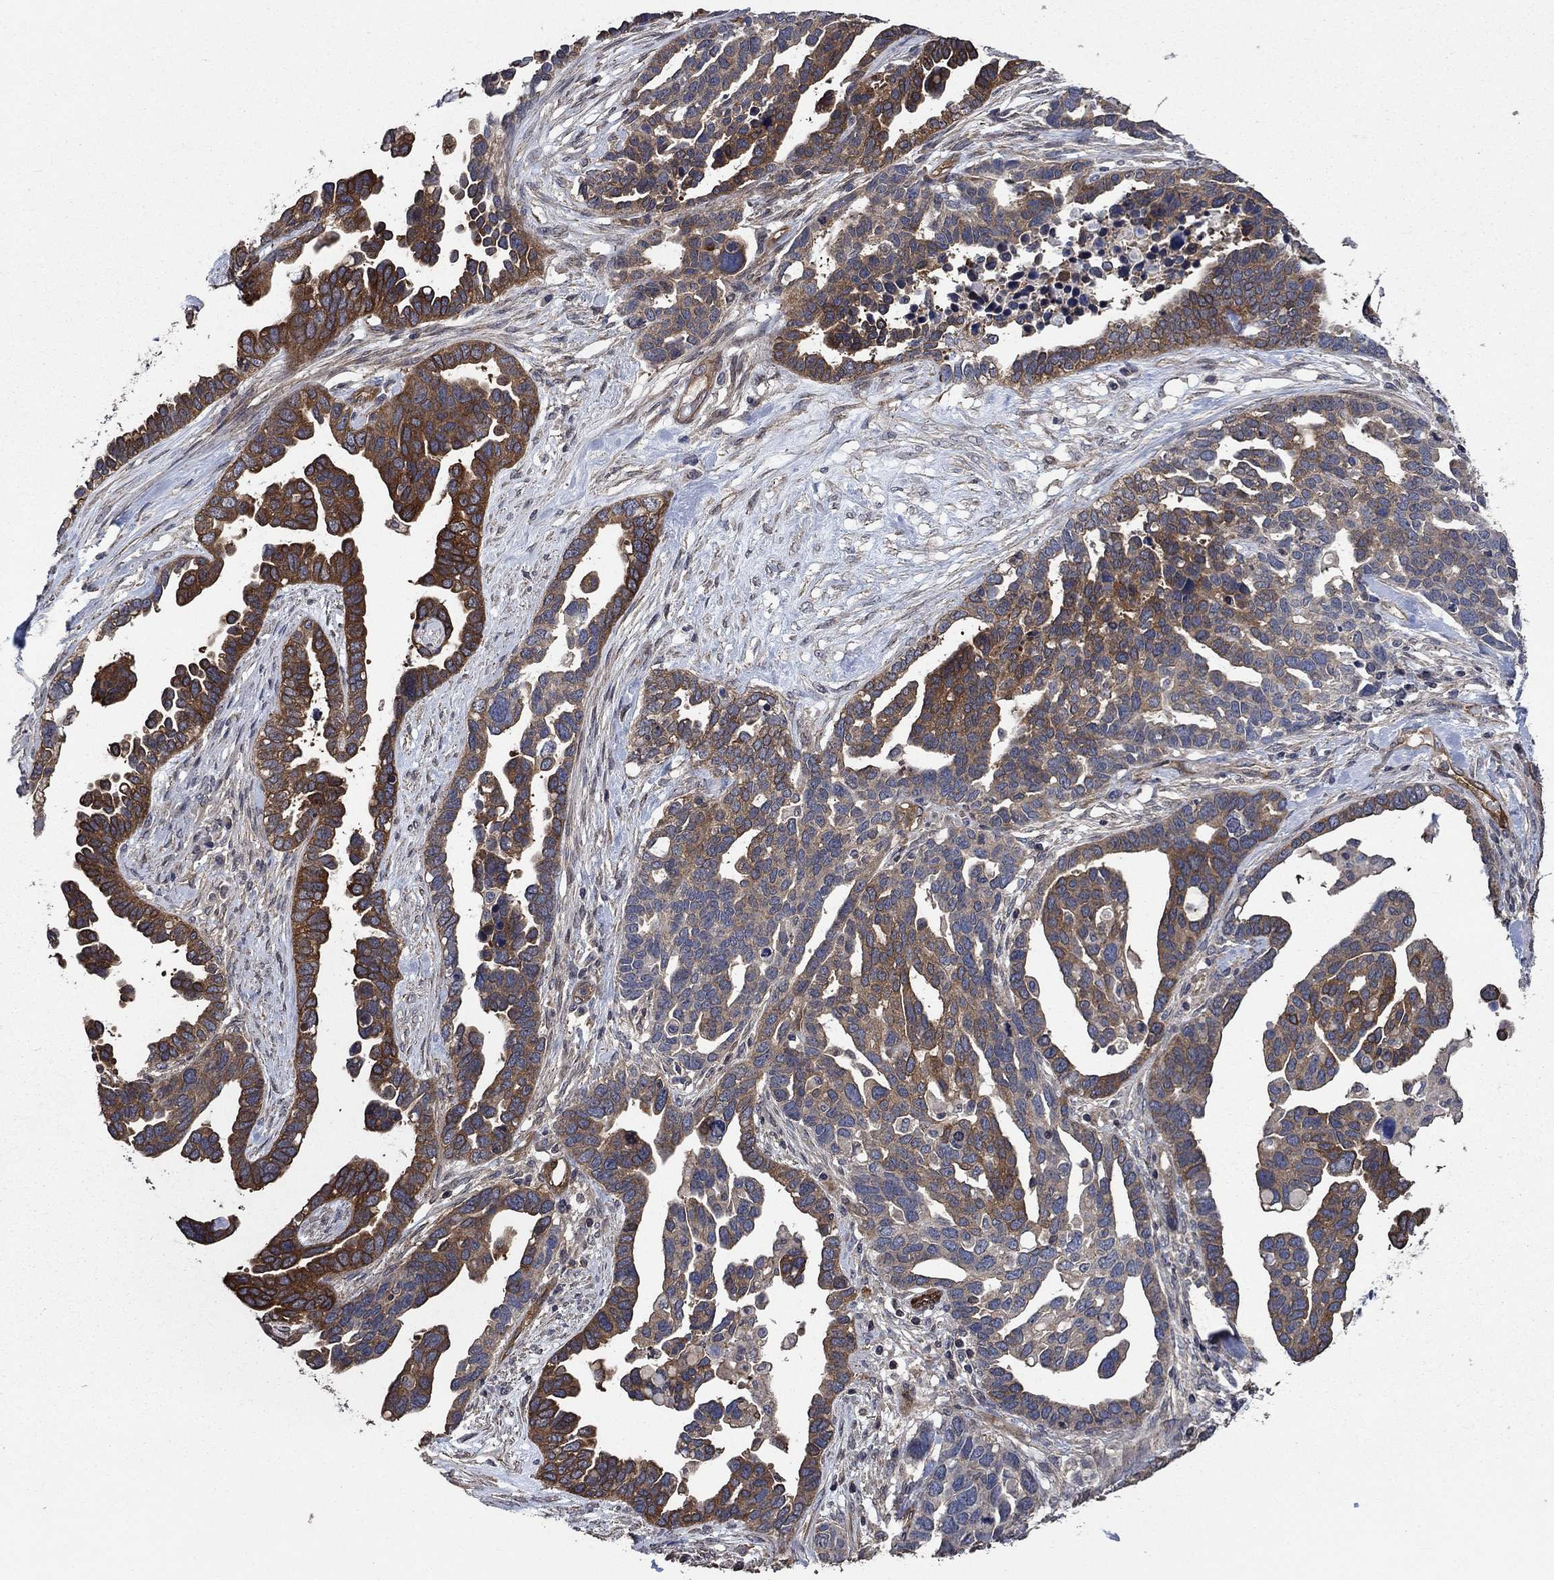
{"staining": {"intensity": "strong", "quantity": "25%-75%", "location": "cytoplasmic/membranous"}, "tissue": "ovarian cancer", "cell_type": "Tumor cells", "image_type": "cancer", "snomed": [{"axis": "morphology", "description": "Cystadenocarcinoma, serous, NOS"}, {"axis": "topography", "description": "Ovary"}], "caption": "A brown stain highlights strong cytoplasmic/membranous expression of a protein in ovarian cancer tumor cells. The staining is performed using DAB (3,3'-diaminobenzidine) brown chromogen to label protein expression. The nuclei are counter-stained blue using hematoxylin.", "gene": "PDE3A", "patient": {"sex": "female", "age": 54}}